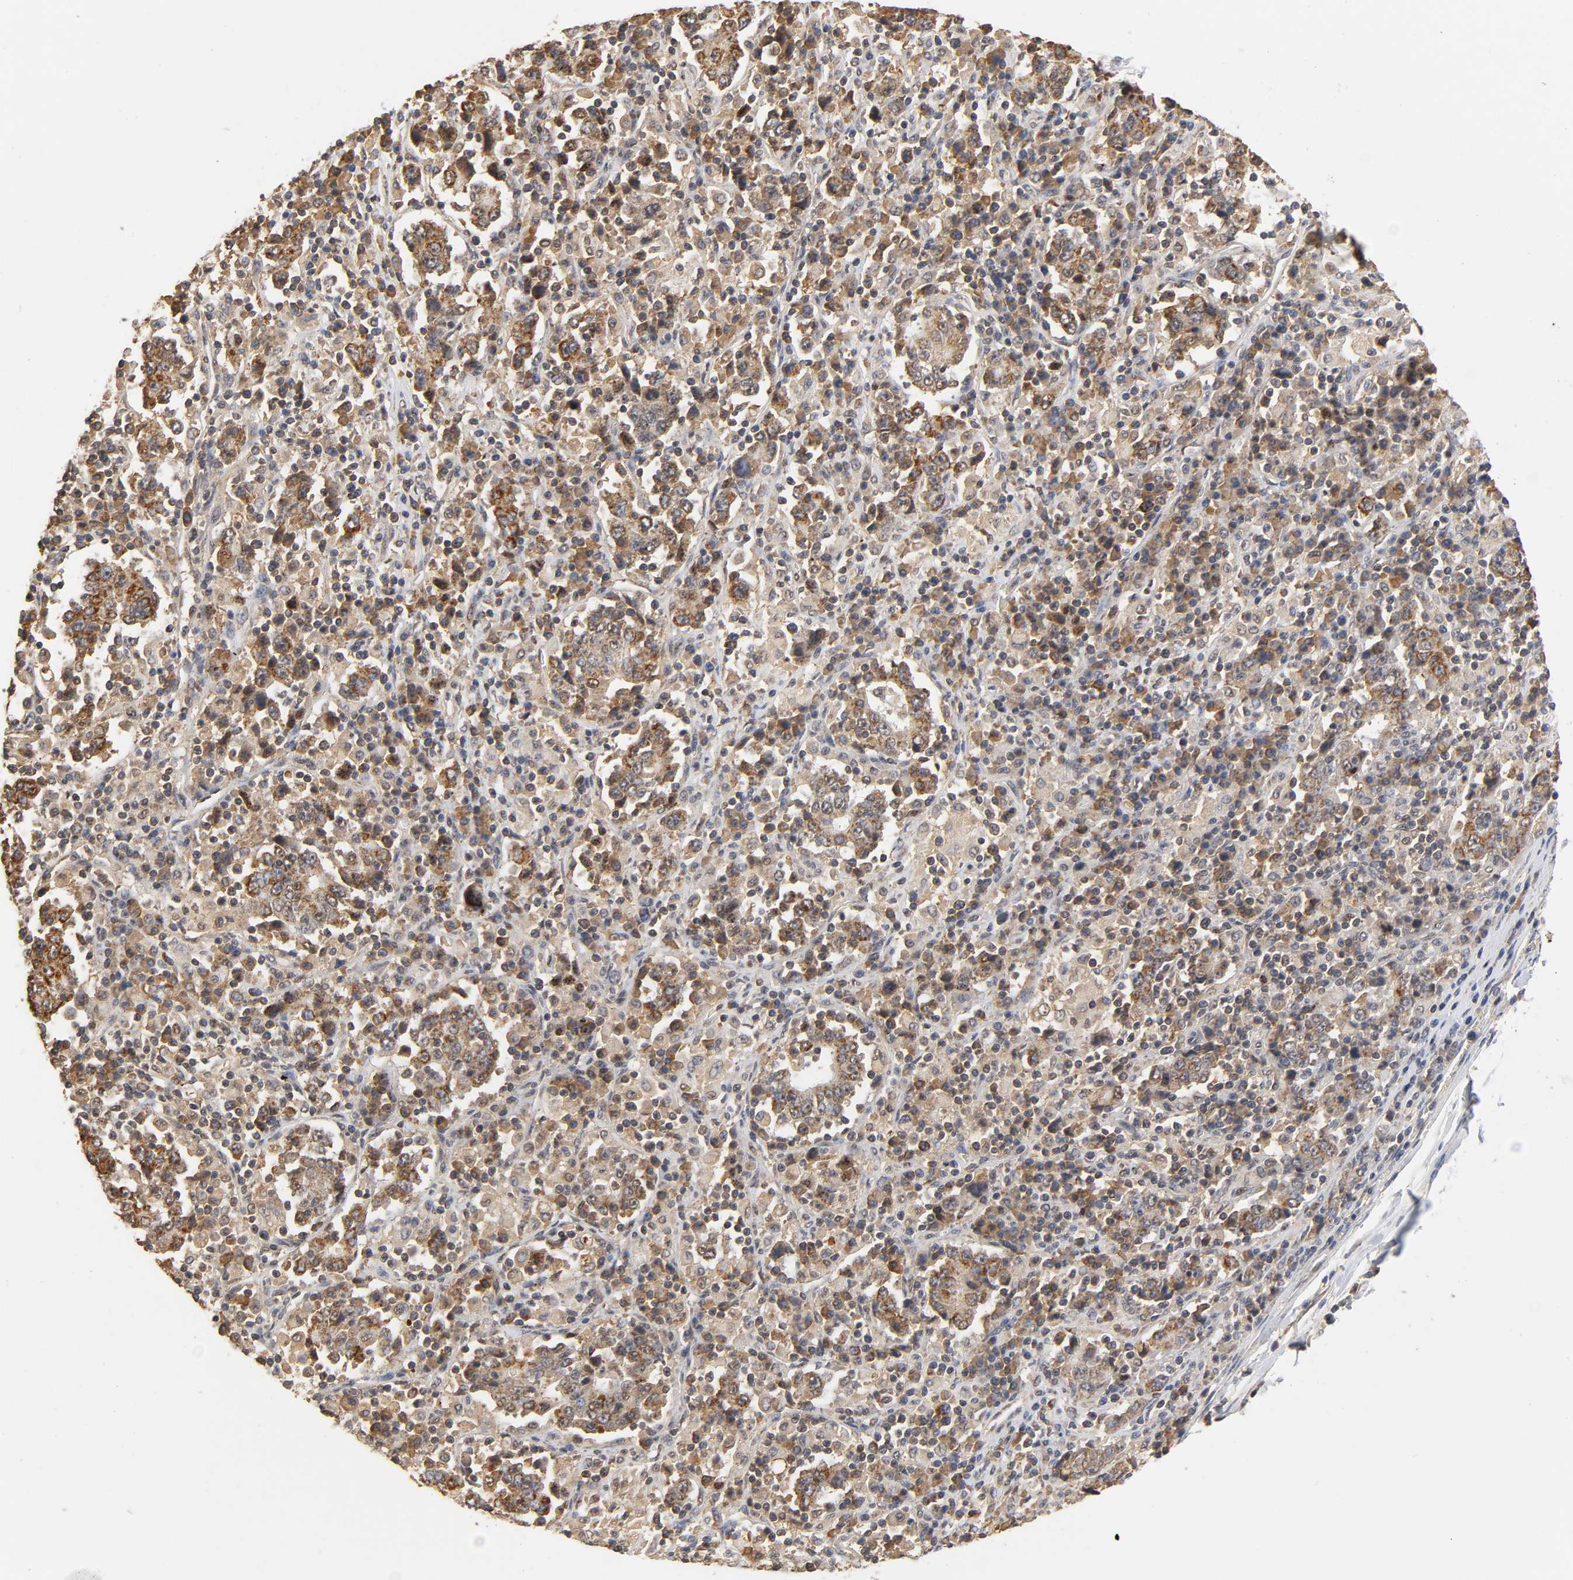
{"staining": {"intensity": "strong", "quantity": ">75%", "location": "cytoplasmic/membranous"}, "tissue": "stomach cancer", "cell_type": "Tumor cells", "image_type": "cancer", "snomed": [{"axis": "morphology", "description": "Normal tissue, NOS"}, {"axis": "morphology", "description": "Adenocarcinoma, NOS"}, {"axis": "topography", "description": "Stomach, upper"}, {"axis": "topography", "description": "Stomach"}], "caption": "Immunohistochemistry (IHC) (DAB (3,3'-diaminobenzidine)) staining of human stomach adenocarcinoma shows strong cytoplasmic/membranous protein expression in about >75% of tumor cells.", "gene": "PKN1", "patient": {"sex": "male", "age": 59}}